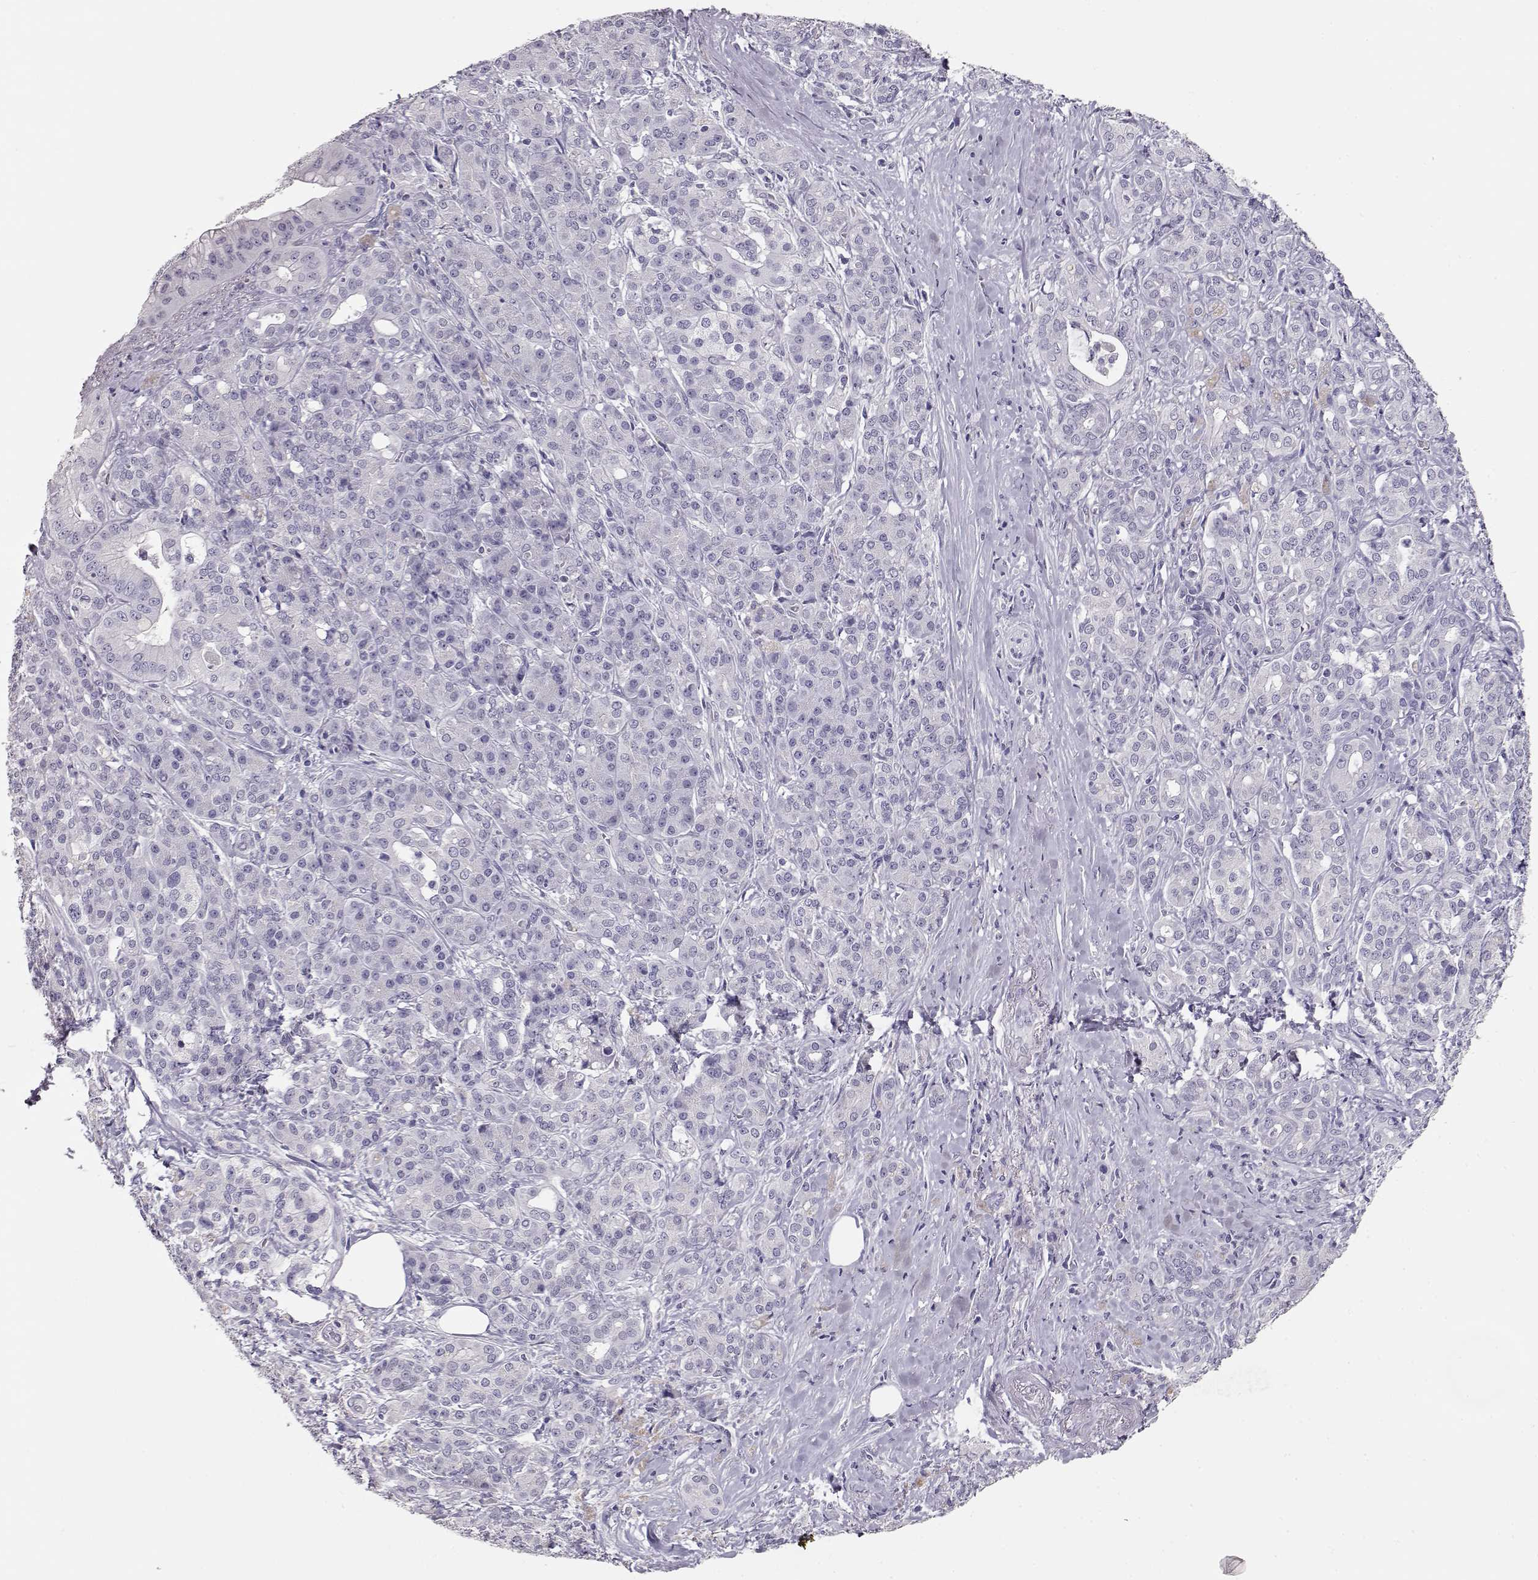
{"staining": {"intensity": "negative", "quantity": "none", "location": "none"}, "tissue": "pancreatic cancer", "cell_type": "Tumor cells", "image_type": "cancer", "snomed": [{"axis": "morphology", "description": "Normal tissue, NOS"}, {"axis": "morphology", "description": "Inflammation, NOS"}, {"axis": "morphology", "description": "Adenocarcinoma, NOS"}, {"axis": "topography", "description": "Pancreas"}], "caption": "A histopathology image of pancreatic adenocarcinoma stained for a protein displays no brown staining in tumor cells.", "gene": "MAGEC1", "patient": {"sex": "male", "age": 57}}